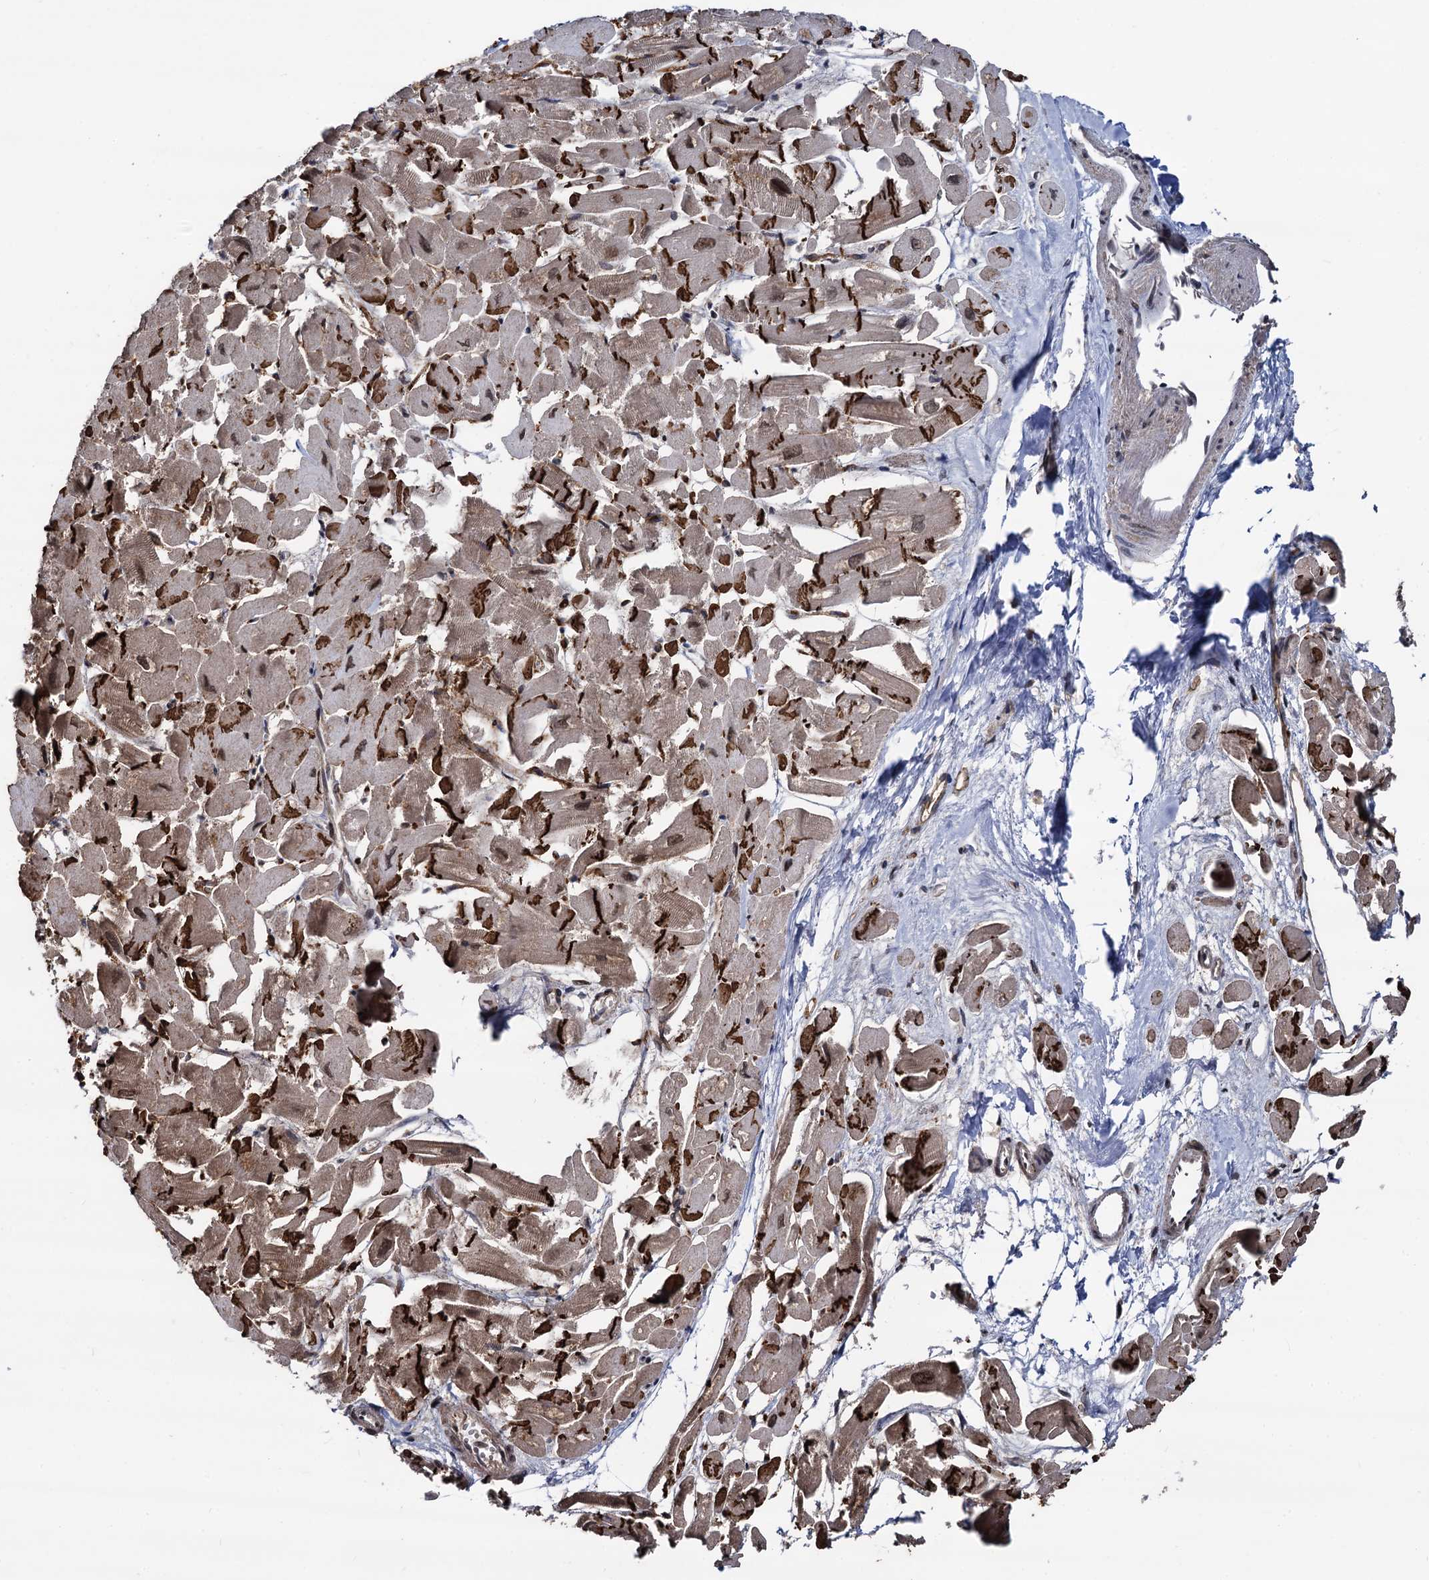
{"staining": {"intensity": "strong", "quantity": ">75%", "location": "cytoplasmic/membranous,nuclear"}, "tissue": "heart muscle", "cell_type": "Cardiomyocytes", "image_type": "normal", "snomed": [{"axis": "morphology", "description": "Normal tissue, NOS"}, {"axis": "topography", "description": "Heart"}], "caption": "Normal heart muscle displays strong cytoplasmic/membranous,nuclear positivity in about >75% of cardiomyocytes, visualized by immunohistochemistry. The protein is stained brown, and the nuclei are stained in blue (DAB (3,3'-diaminobenzidine) IHC with brightfield microscopy, high magnification).", "gene": "GALNT11", "patient": {"sex": "male", "age": 54}}